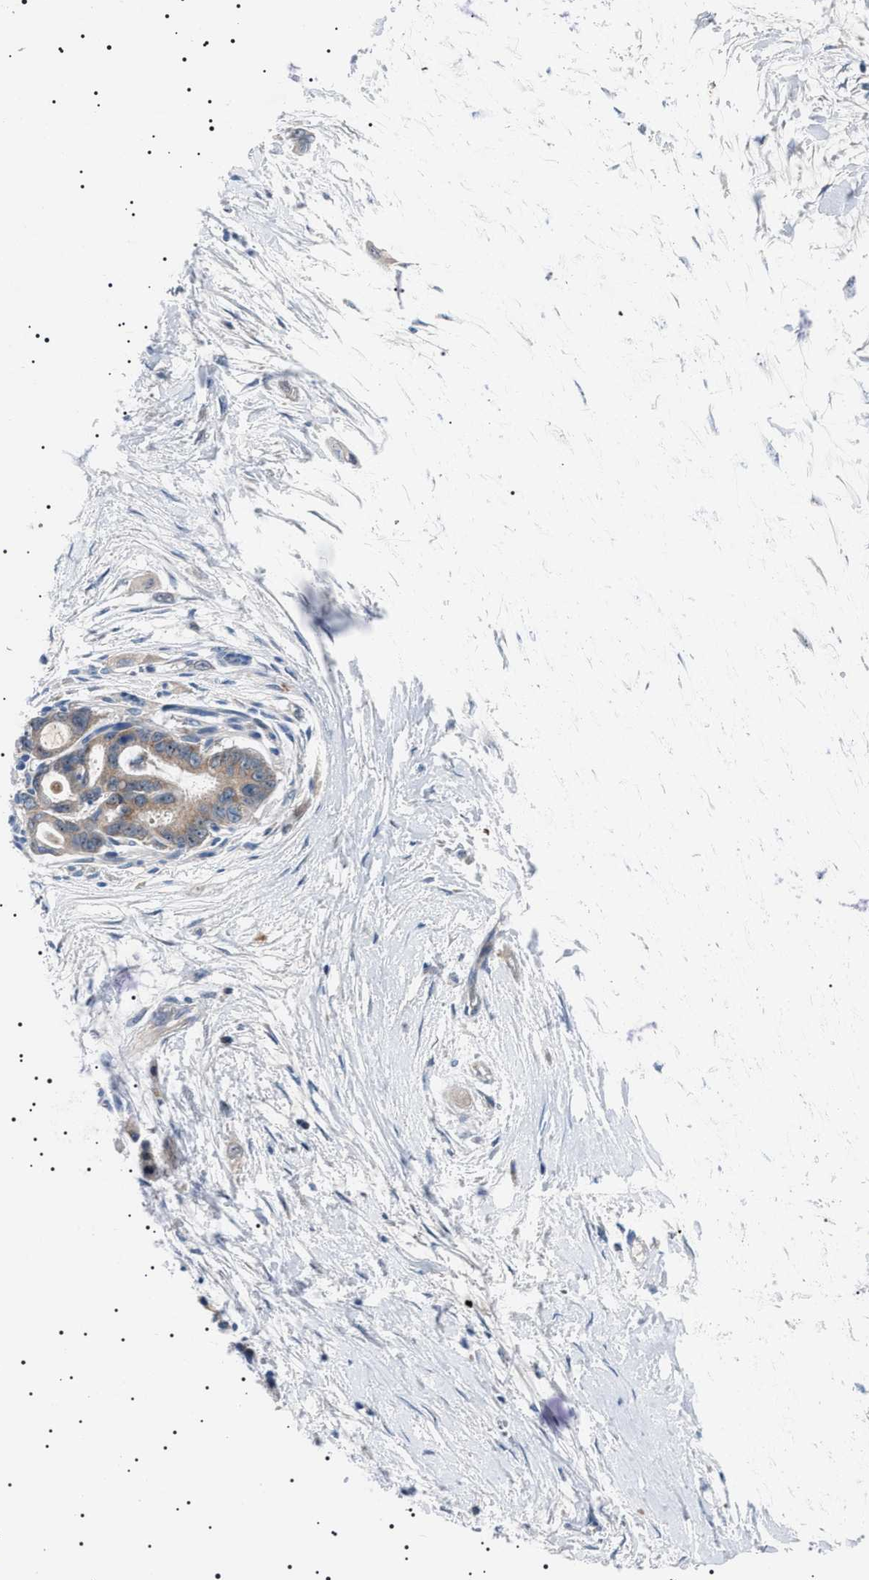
{"staining": {"intensity": "weak", "quantity": "<25%", "location": "cytoplasmic/membranous"}, "tissue": "pancreatic cancer", "cell_type": "Tumor cells", "image_type": "cancer", "snomed": [{"axis": "morphology", "description": "Adenocarcinoma, NOS"}, {"axis": "topography", "description": "Pancreas"}], "caption": "An image of human pancreatic adenocarcinoma is negative for staining in tumor cells.", "gene": "PTRH1", "patient": {"sex": "male", "age": 59}}